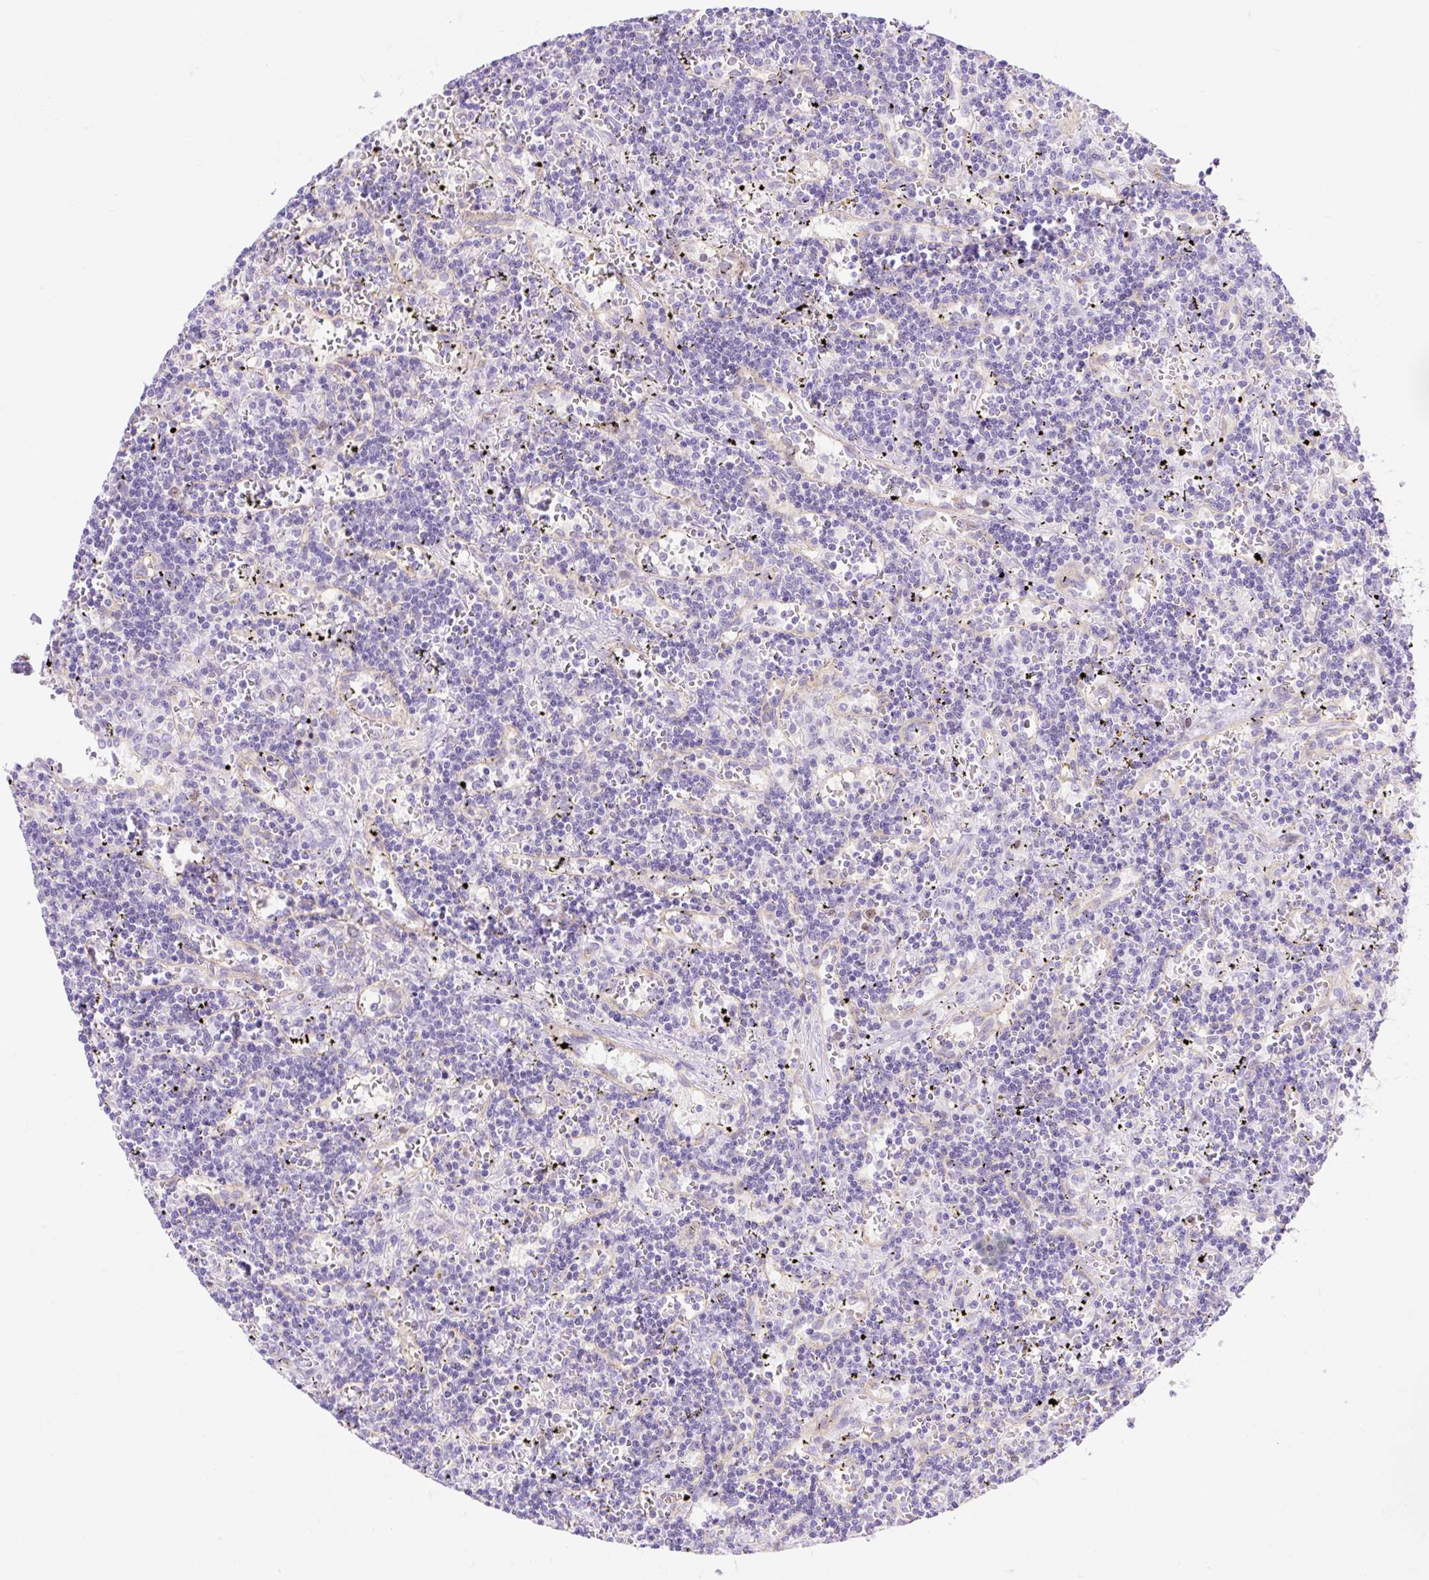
{"staining": {"intensity": "negative", "quantity": "none", "location": "none"}, "tissue": "lymphoma", "cell_type": "Tumor cells", "image_type": "cancer", "snomed": [{"axis": "morphology", "description": "Malignant lymphoma, non-Hodgkin's type, Low grade"}, {"axis": "topography", "description": "Spleen"}], "caption": "This is an immunohistochemistry image of human lymphoma. There is no expression in tumor cells.", "gene": "HIP1R", "patient": {"sex": "male", "age": 60}}